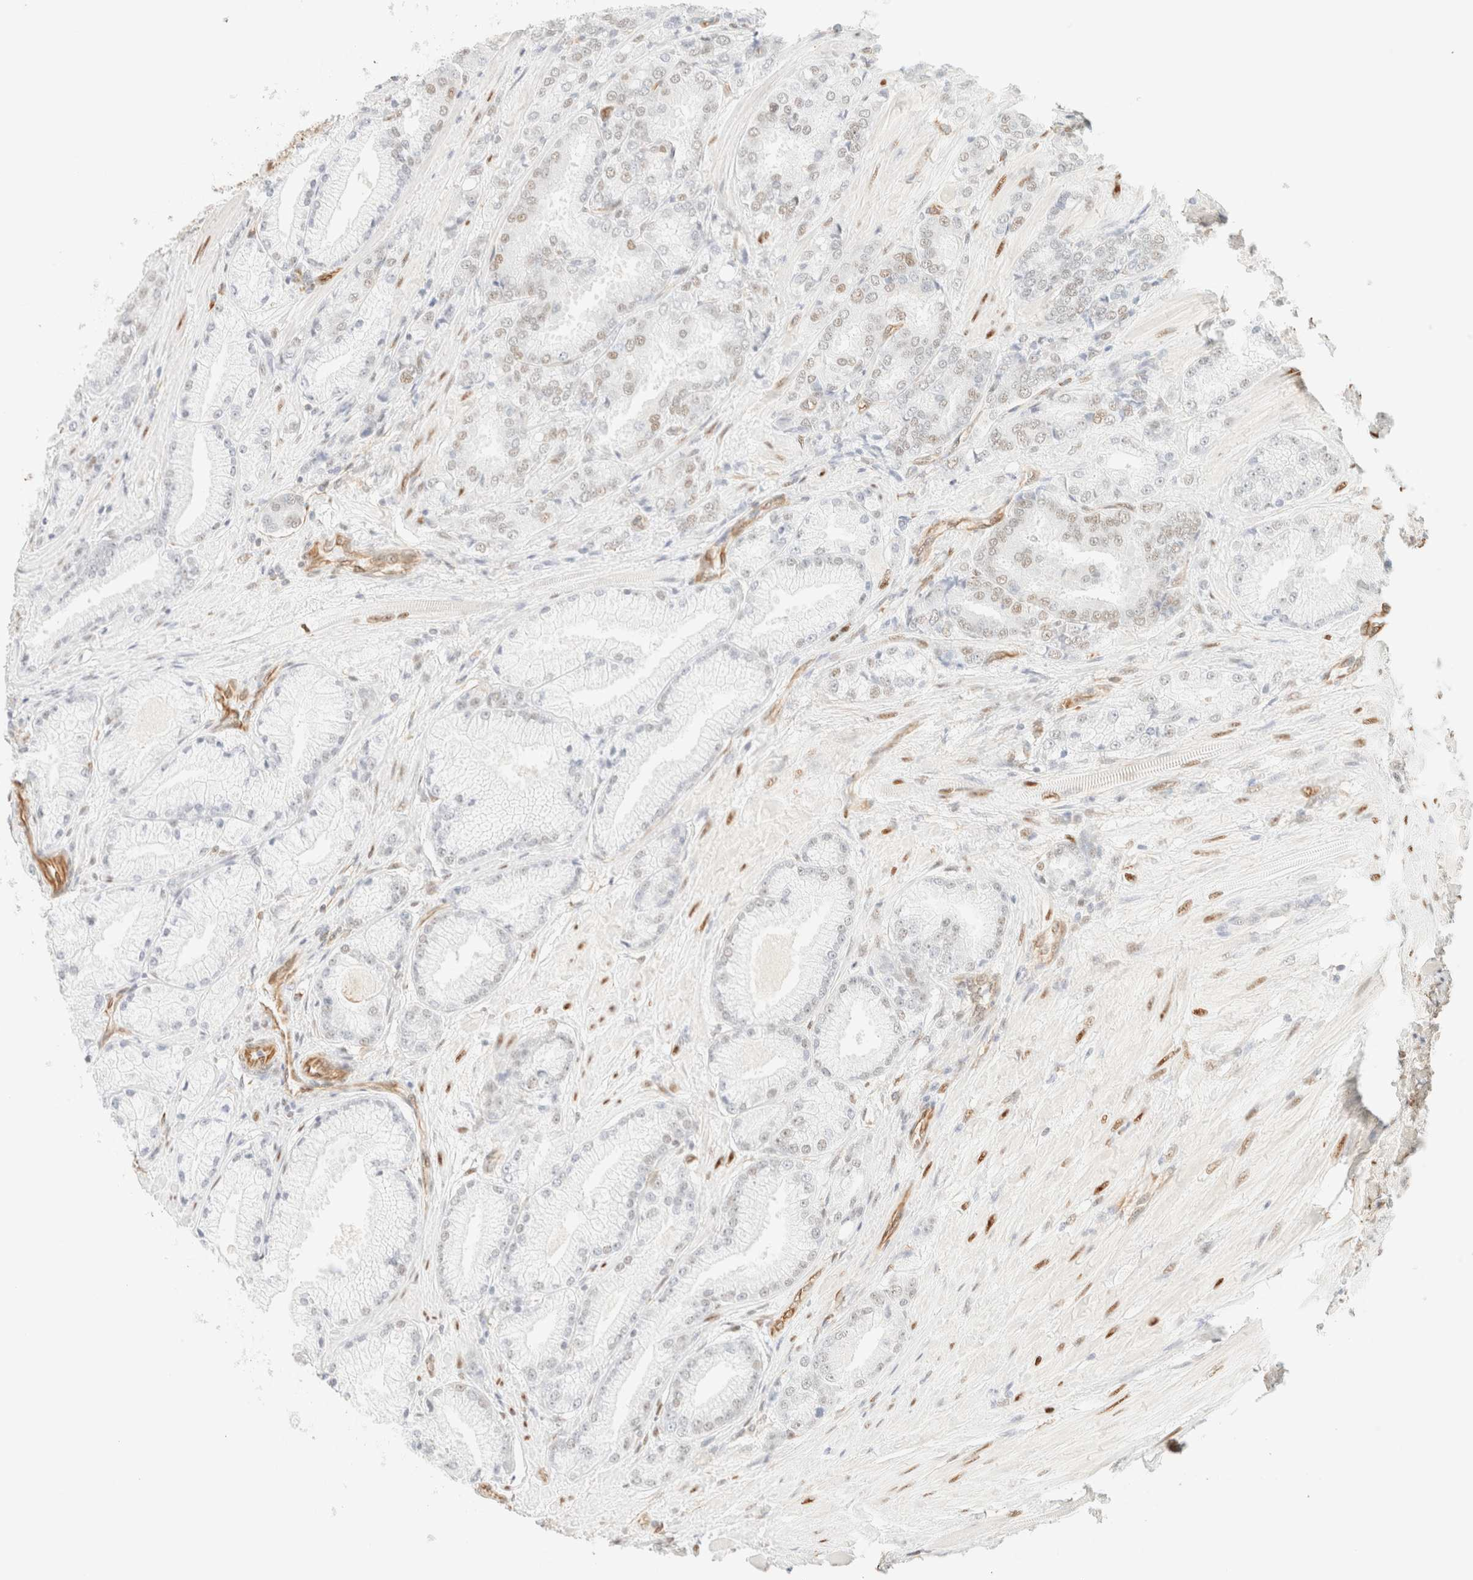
{"staining": {"intensity": "weak", "quantity": "<25%", "location": "nuclear"}, "tissue": "prostate cancer", "cell_type": "Tumor cells", "image_type": "cancer", "snomed": [{"axis": "morphology", "description": "Adenocarcinoma, High grade"}, {"axis": "topography", "description": "Prostate"}], "caption": "Tumor cells show no significant staining in prostate cancer (adenocarcinoma (high-grade)).", "gene": "ZSCAN18", "patient": {"sex": "male", "age": 50}}